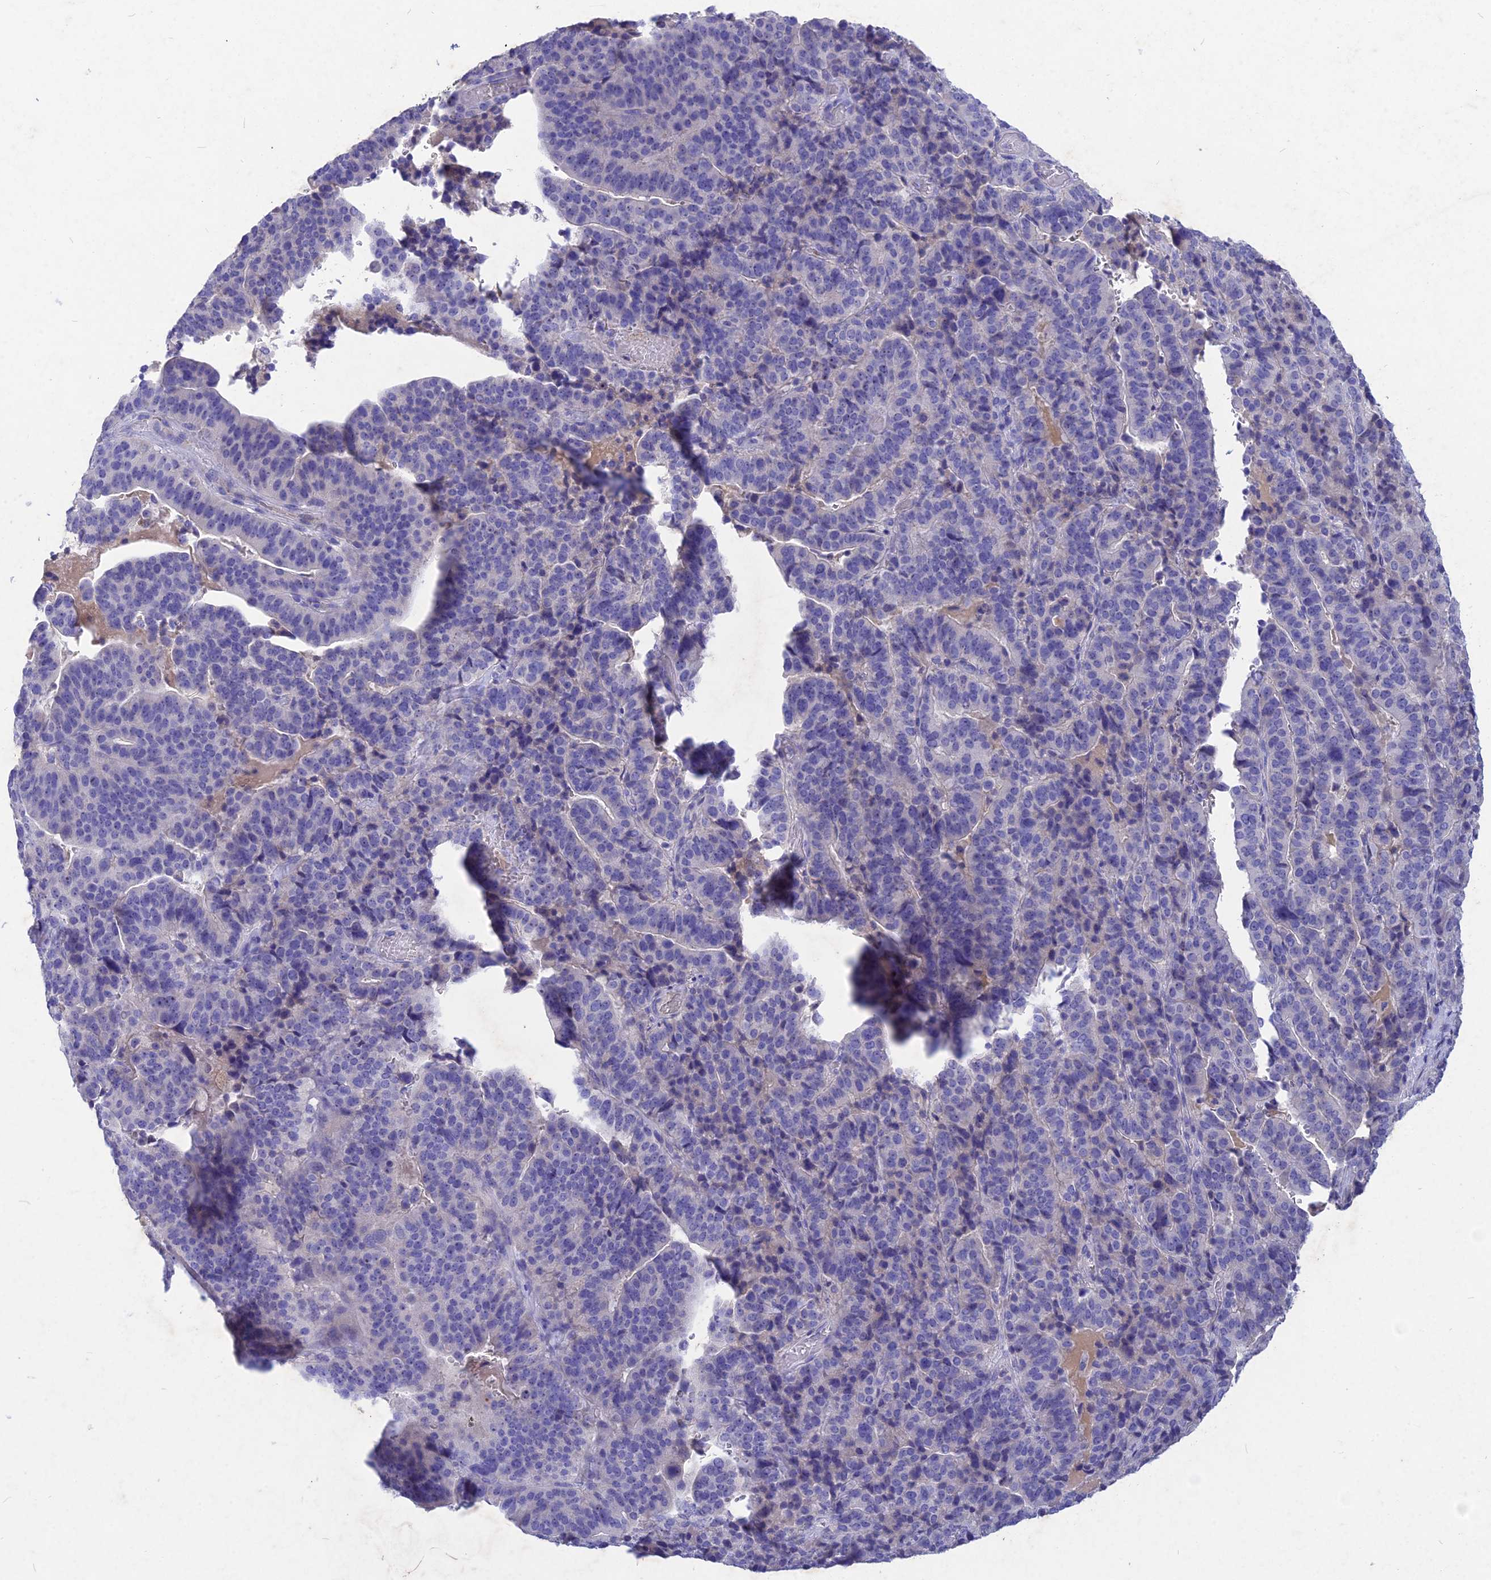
{"staining": {"intensity": "negative", "quantity": "none", "location": "none"}, "tissue": "stomach cancer", "cell_type": "Tumor cells", "image_type": "cancer", "snomed": [{"axis": "morphology", "description": "Adenocarcinoma, NOS"}, {"axis": "topography", "description": "Stomach"}], "caption": "Protein analysis of adenocarcinoma (stomach) shows no significant staining in tumor cells.", "gene": "DEFB119", "patient": {"sex": "male", "age": 48}}